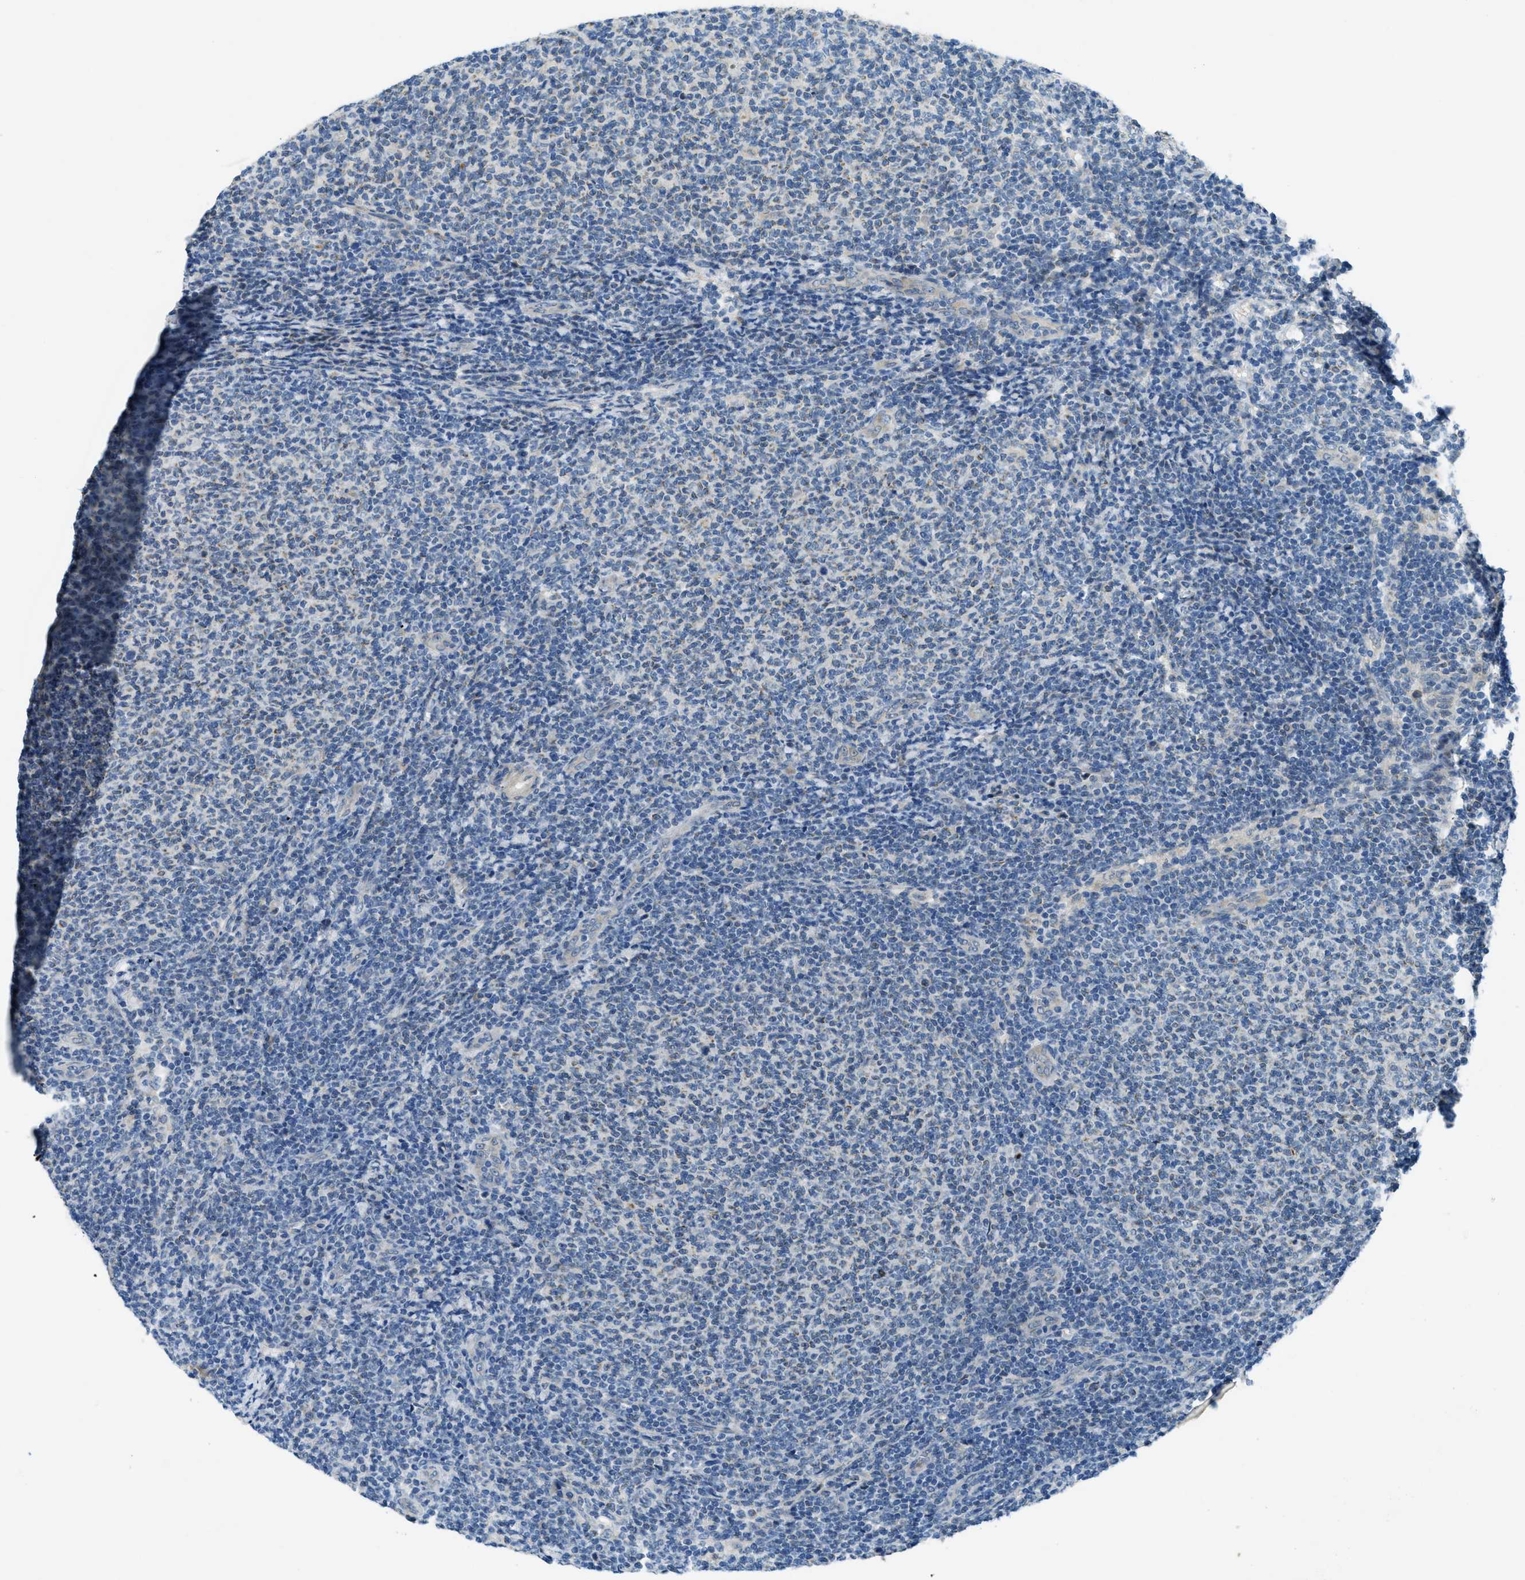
{"staining": {"intensity": "negative", "quantity": "none", "location": "none"}, "tissue": "lymphoma", "cell_type": "Tumor cells", "image_type": "cancer", "snomed": [{"axis": "morphology", "description": "Malignant lymphoma, non-Hodgkin's type, Low grade"}, {"axis": "topography", "description": "Lymph node"}], "caption": "Tumor cells show no significant protein staining in malignant lymphoma, non-Hodgkin's type (low-grade).", "gene": "SNX14", "patient": {"sex": "male", "age": 66}}